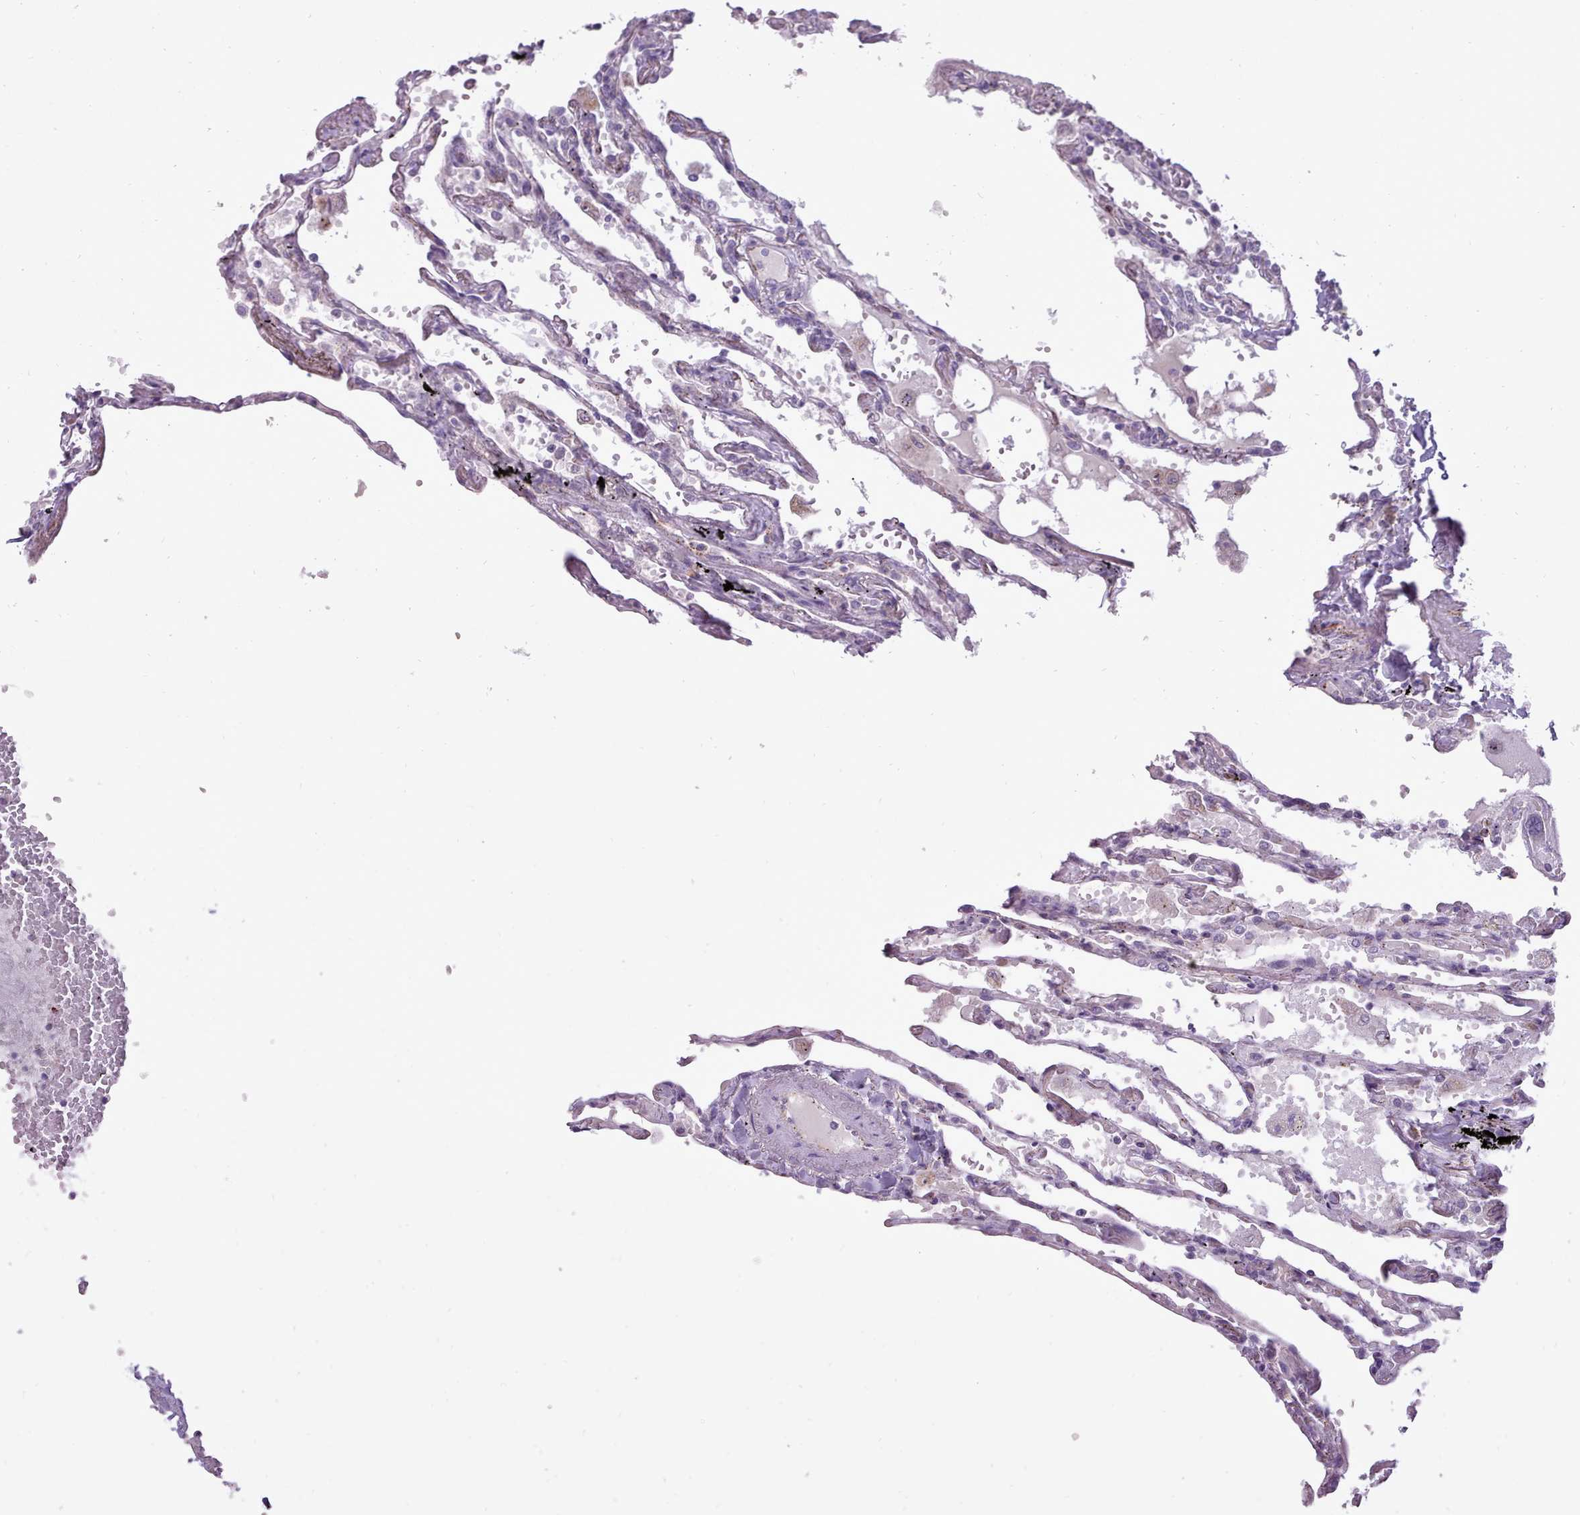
{"staining": {"intensity": "negative", "quantity": "none", "location": "none"}, "tissue": "lung", "cell_type": "Alveolar cells", "image_type": "normal", "snomed": [{"axis": "morphology", "description": "Normal tissue, NOS"}, {"axis": "topography", "description": "Lung"}], "caption": "Alveolar cells show no significant expression in normal lung. (DAB (3,3'-diaminobenzidine) immunohistochemistry (IHC) visualized using brightfield microscopy, high magnification).", "gene": "ATRAID", "patient": {"sex": "female", "age": 67}}